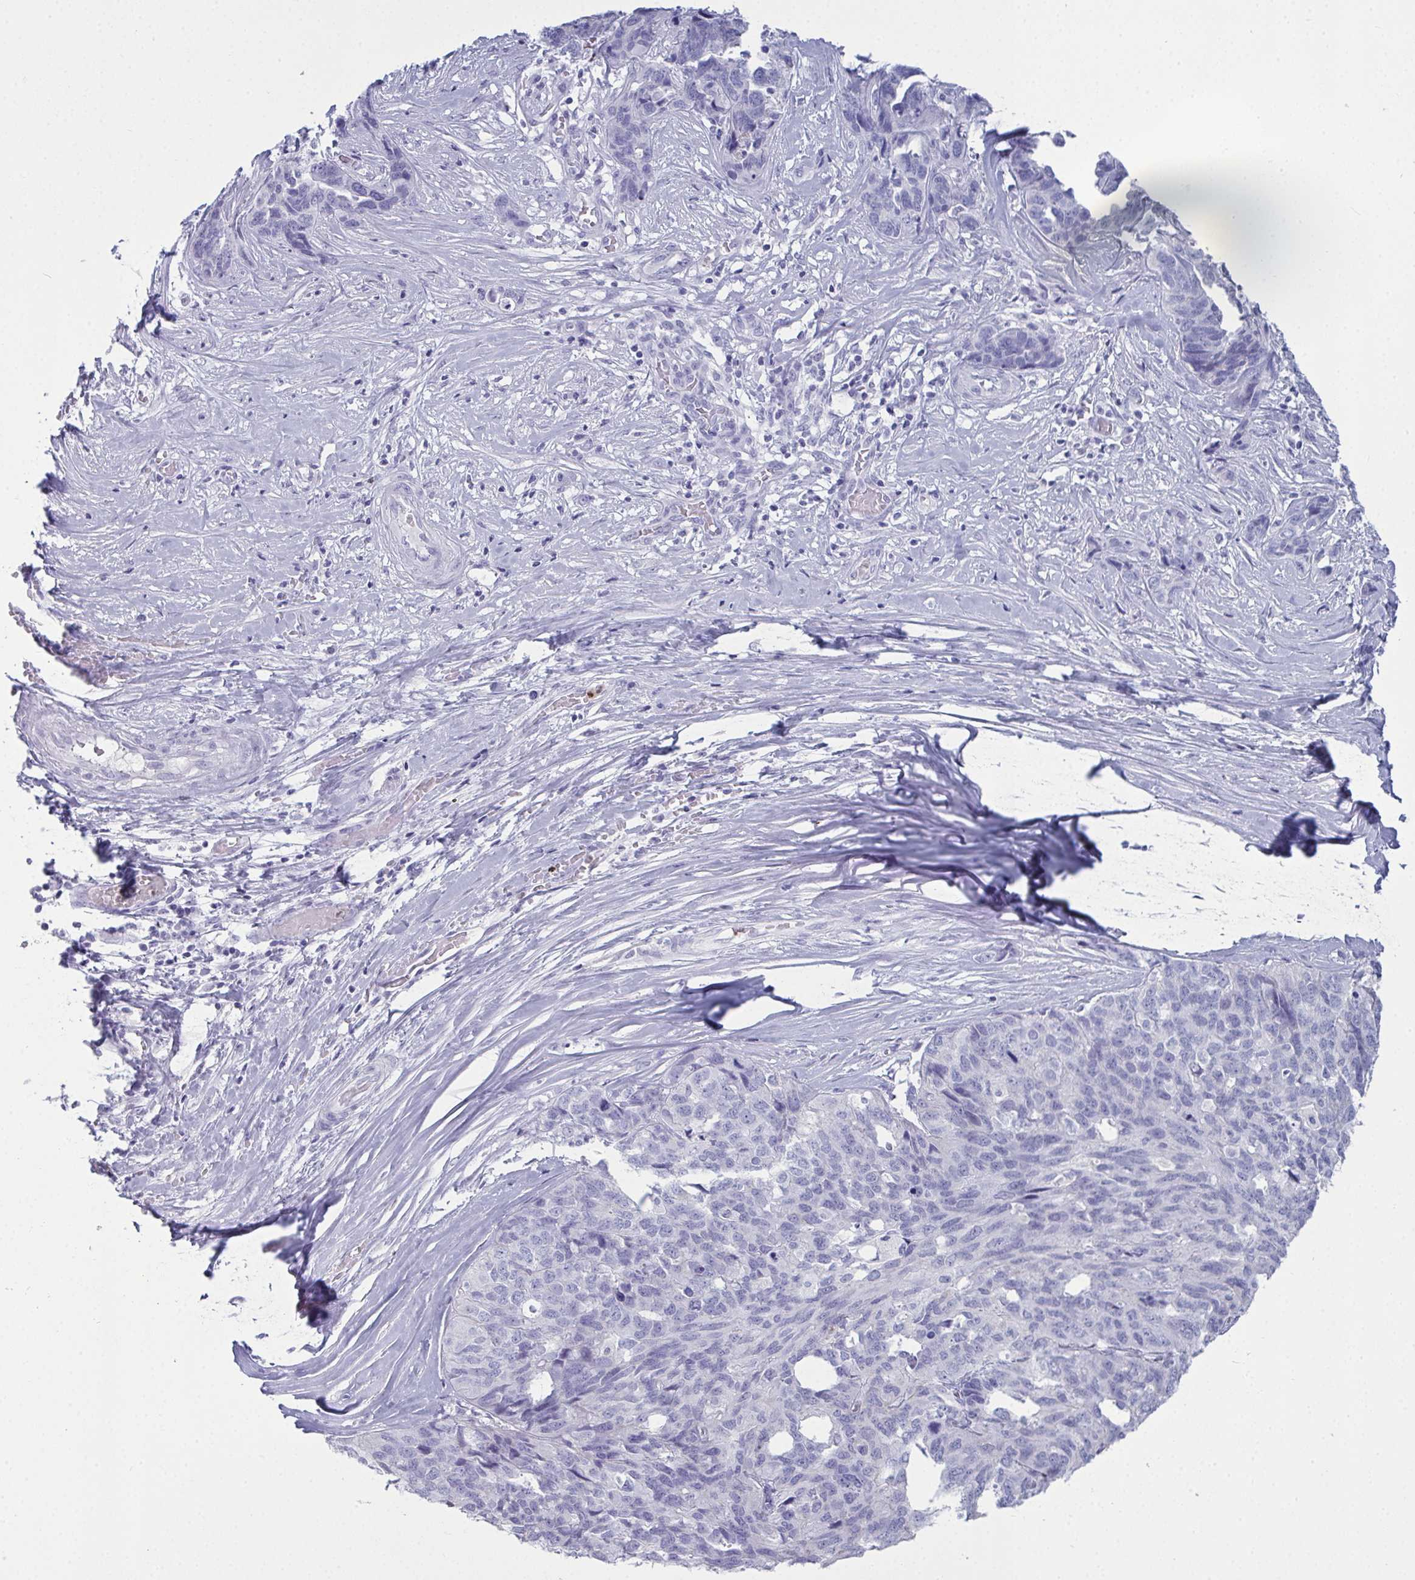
{"staining": {"intensity": "negative", "quantity": "none", "location": "none"}, "tissue": "ovarian cancer", "cell_type": "Tumor cells", "image_type": "cancer", "snomed": [{"axis": "morphology", "description": "Cystadenocarcinoma, serous, NOS"}, {"axis": "topography", "description": "Ovary"}], "caption": "Tumor cells are negative for protein expression in human ovarian serous cystadenocarcinoma. The staining was performed using DAB (3,3'-diaminobenzidine) to visualize the protein expression in brown, while the nuclei were stained in blue with hematoxylin (Magnification: 20x).", "gene": "SERPINB10", "patient": {"sex": "female", "age": 64}}